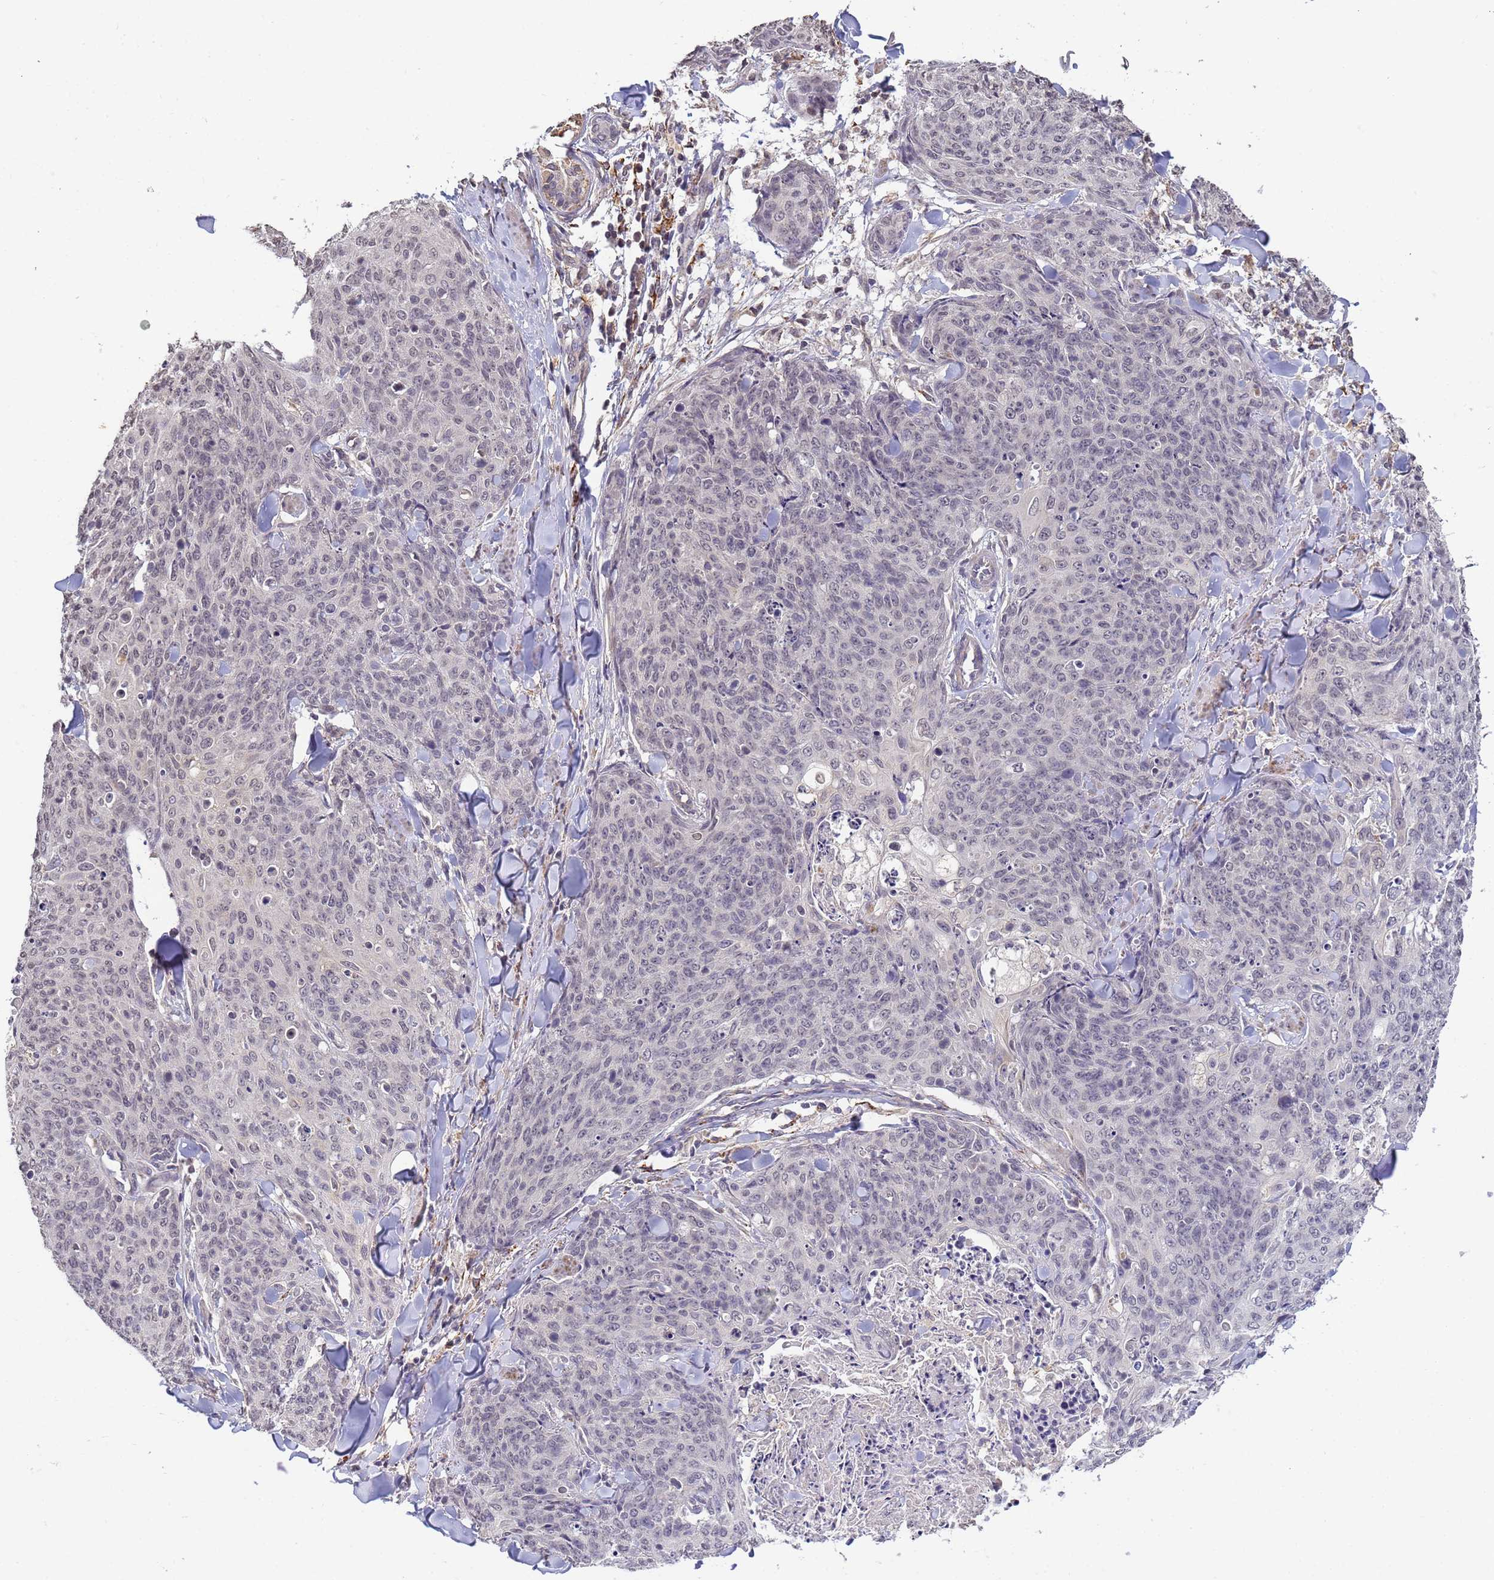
{"staining": {"intensity": "weak", "quantity": "<25%", "location": "nuclear"}, "tissue": "skin cancer", "cell_type": "Tumor cells", "image_type": "cancer", "snomed": [{"axis": "morphology", "description": "Squamous cell carcinoma, NOS"}, {"axis": "topography", "description": "Skin"}, {"axis": "topography", "description": "Vulva"}], "caption": "A photomicrograph of human squamous cell carcinoma (skin) is negative for staining in tumor cells.", "gene": "MYL7", "patient": {"sex": "female", "age": 85}}